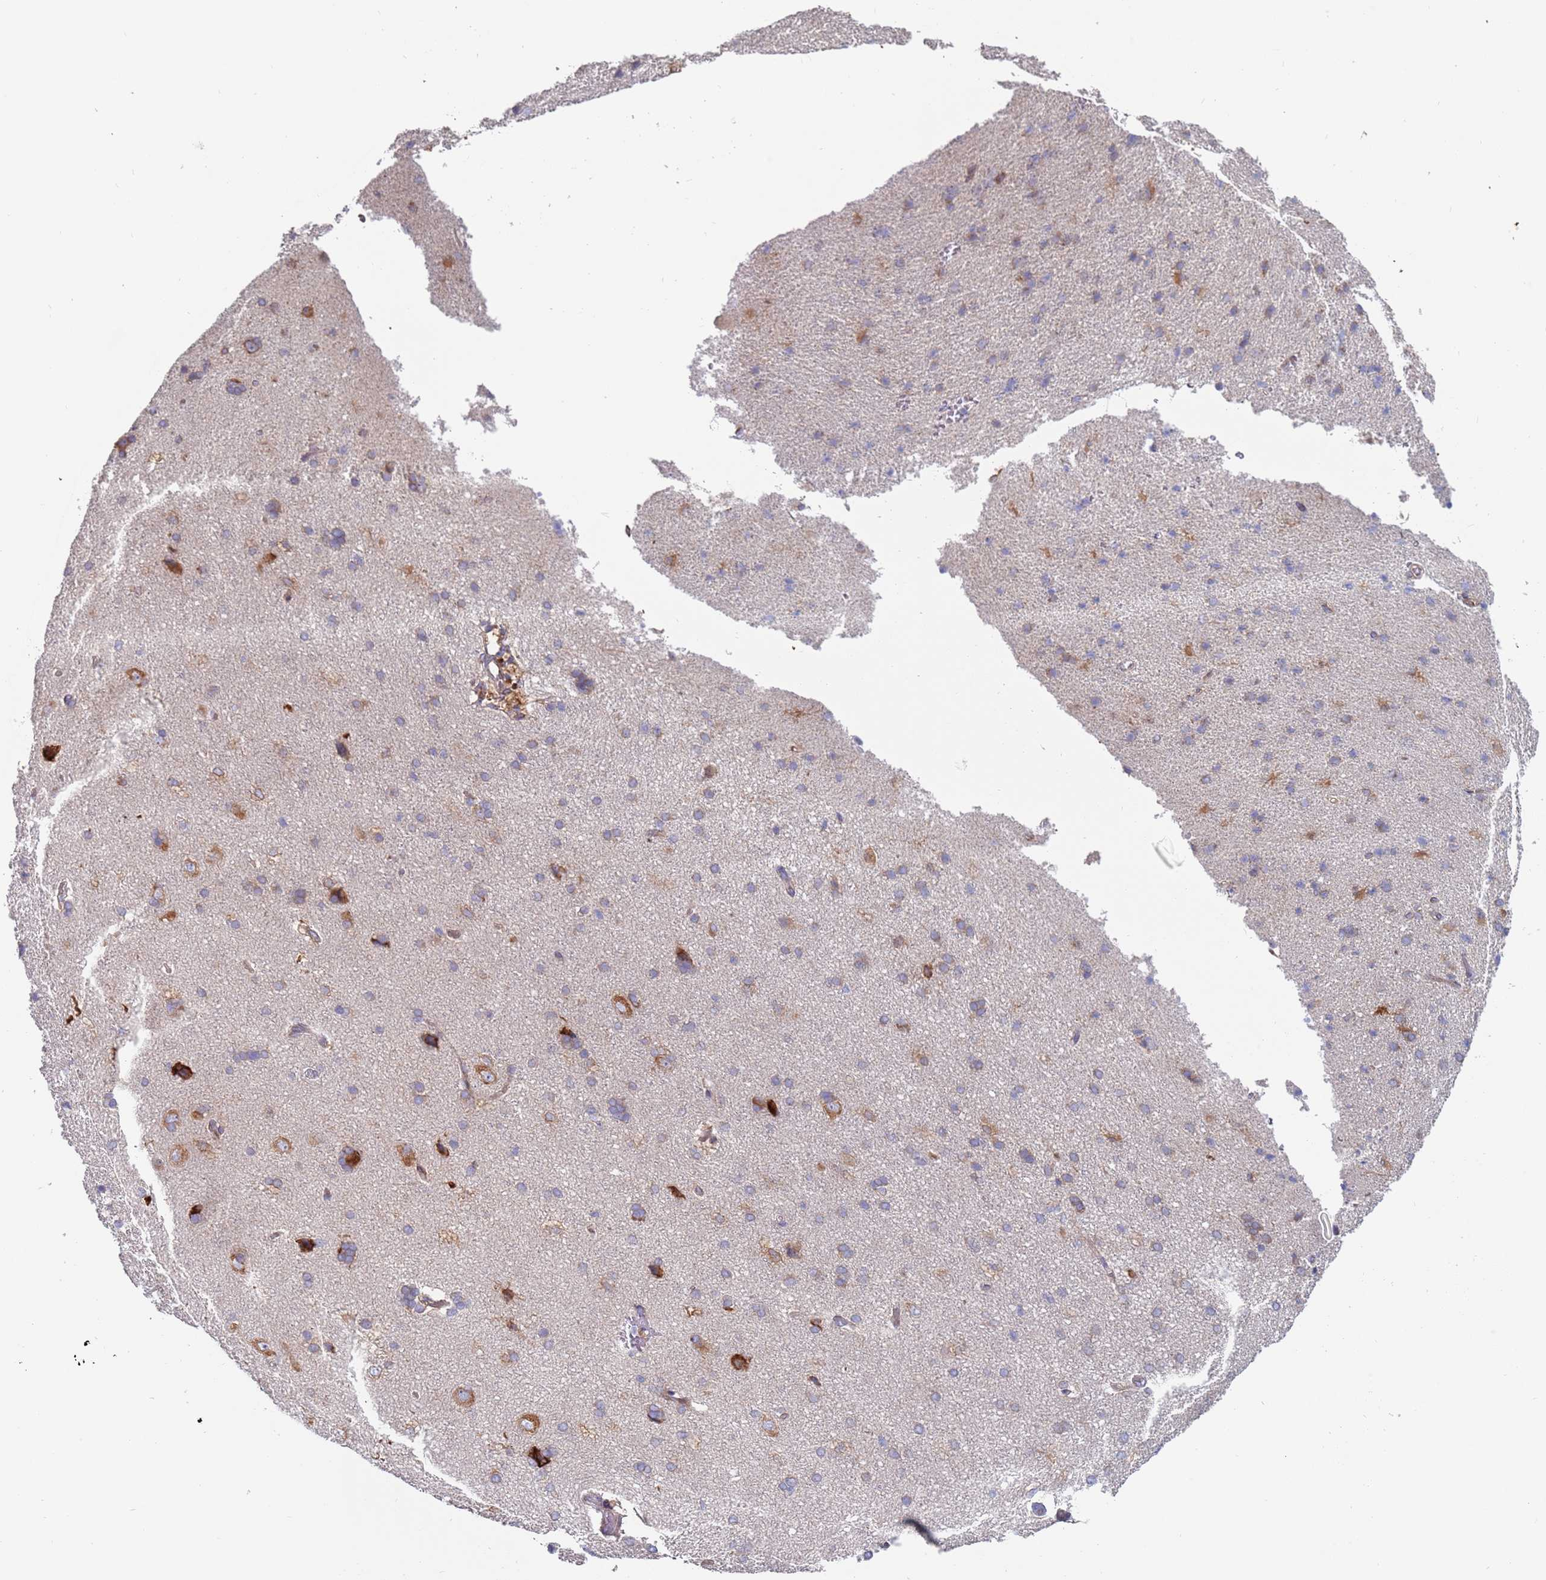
{"staining": {"intensity": "moderate", "quantity": ">75%", "location": "cytoplasmic/membranous"}, "tissue": "cerebral cortex", "cell_type": "Endothelial cells", "image_type": "normal", "snomed": [{"axis": "morphology", "description": "Normal tissue, NOS"}, {"axis": "topography", "description": "Cerebral cortex"}], "caption": "Cerebral cortex stained with a brown dye displays moderate cytoplasmic/membranous positive staining in approximately >75% of endothelial cells.", "gene": "ENSG00000286098", "patient": {"sex": "male", "age": 62}}